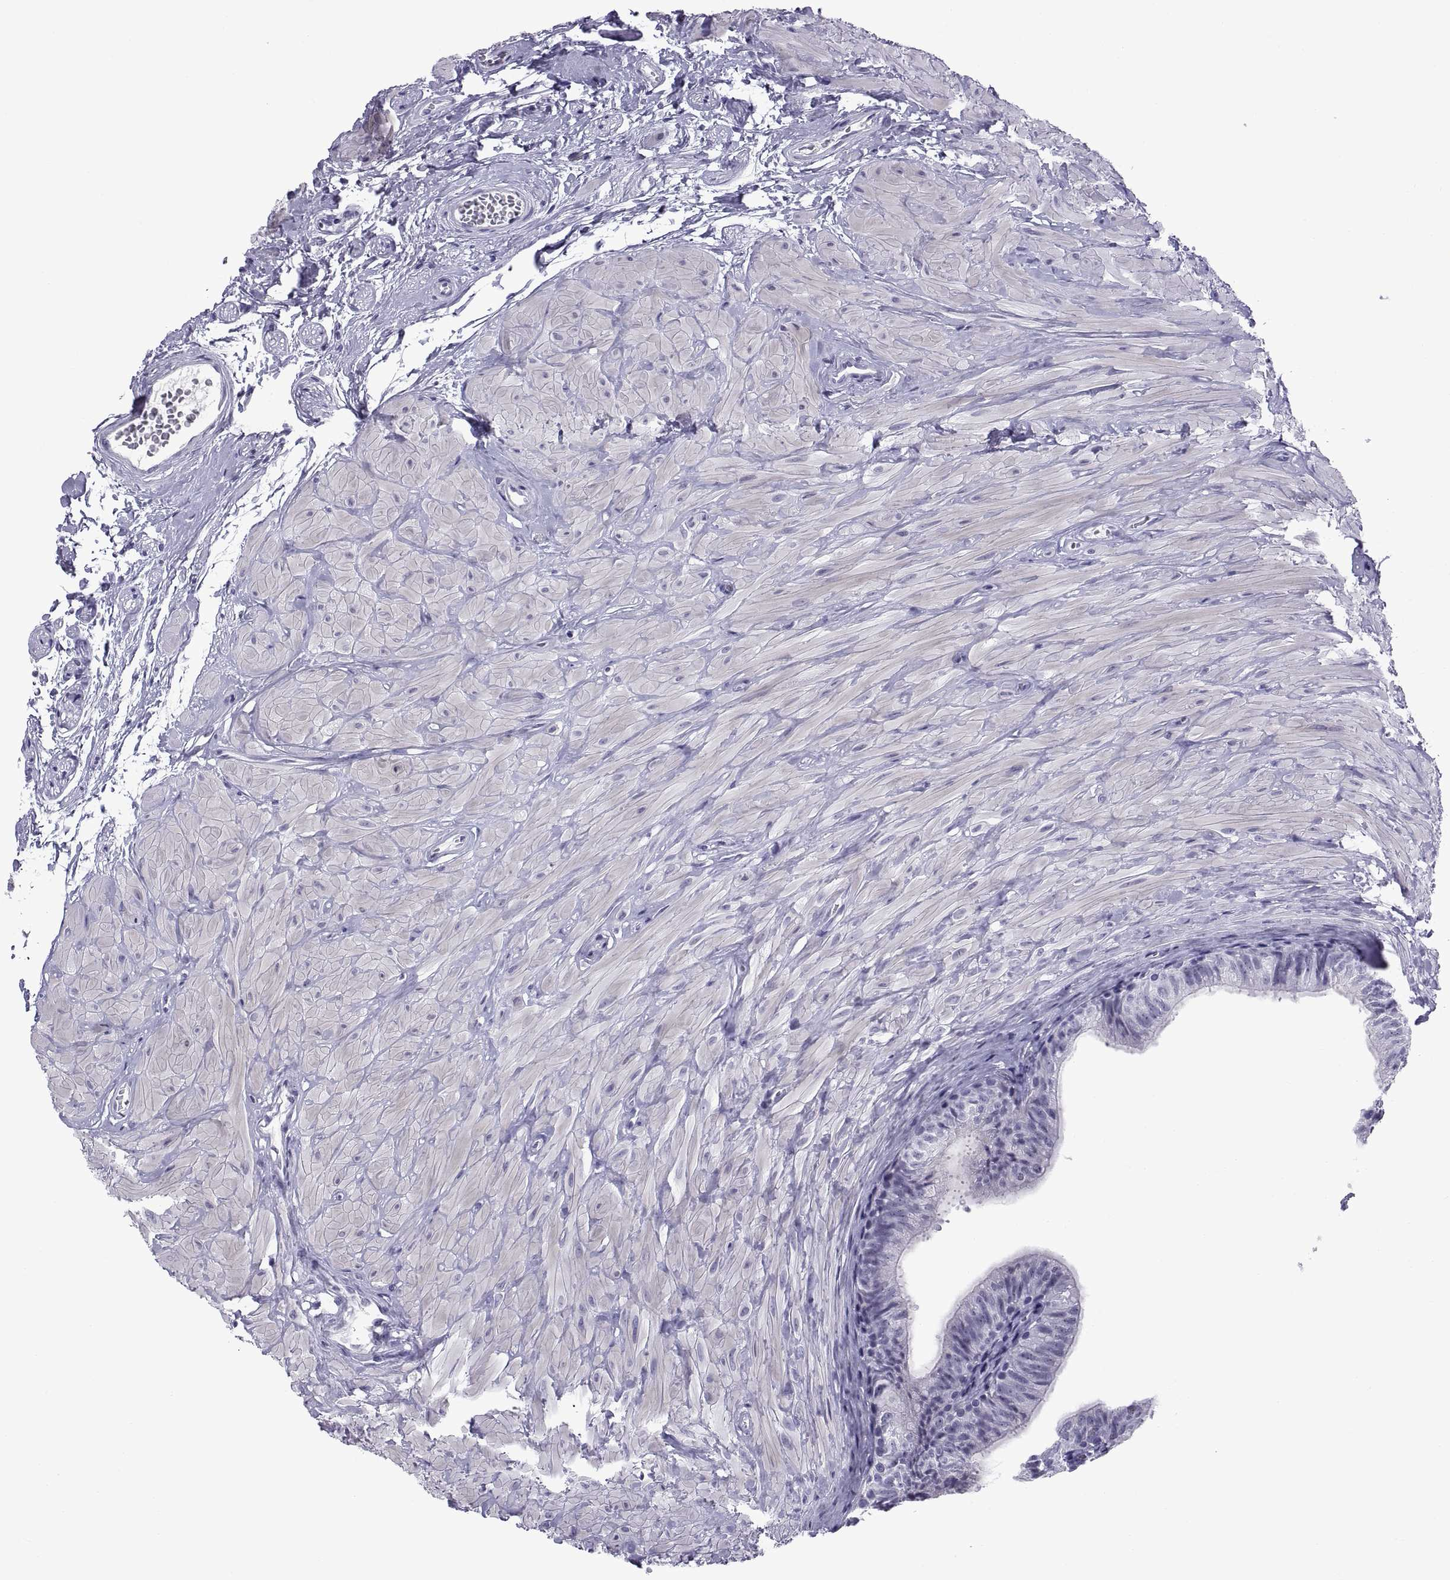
{"staining": {"intensity": "negative", "quantity": "none", "location": "none"}, "tissue": "epididymis", "cell_type": "Glandular cells", "image_type": "normal", "snomed": [{"axis": "morphology", "description": "Normal tissue, NOS"}, {"axis": "topography", "description": "Epididymis"}, {"axis": "topography", "description": "Vas deferens"}], "caption": "Immunohistochemistry image of normal epididymis: human epididymis stained with DAB exhibits no significant protein staining in glandular cells. (Stains: DAB IHC with hematoxylin counter stain, Microscopy: brightfield microscopy at high magnification).", "gene": "C3orf22", "patient": {"sex": "male", "age": 23}}